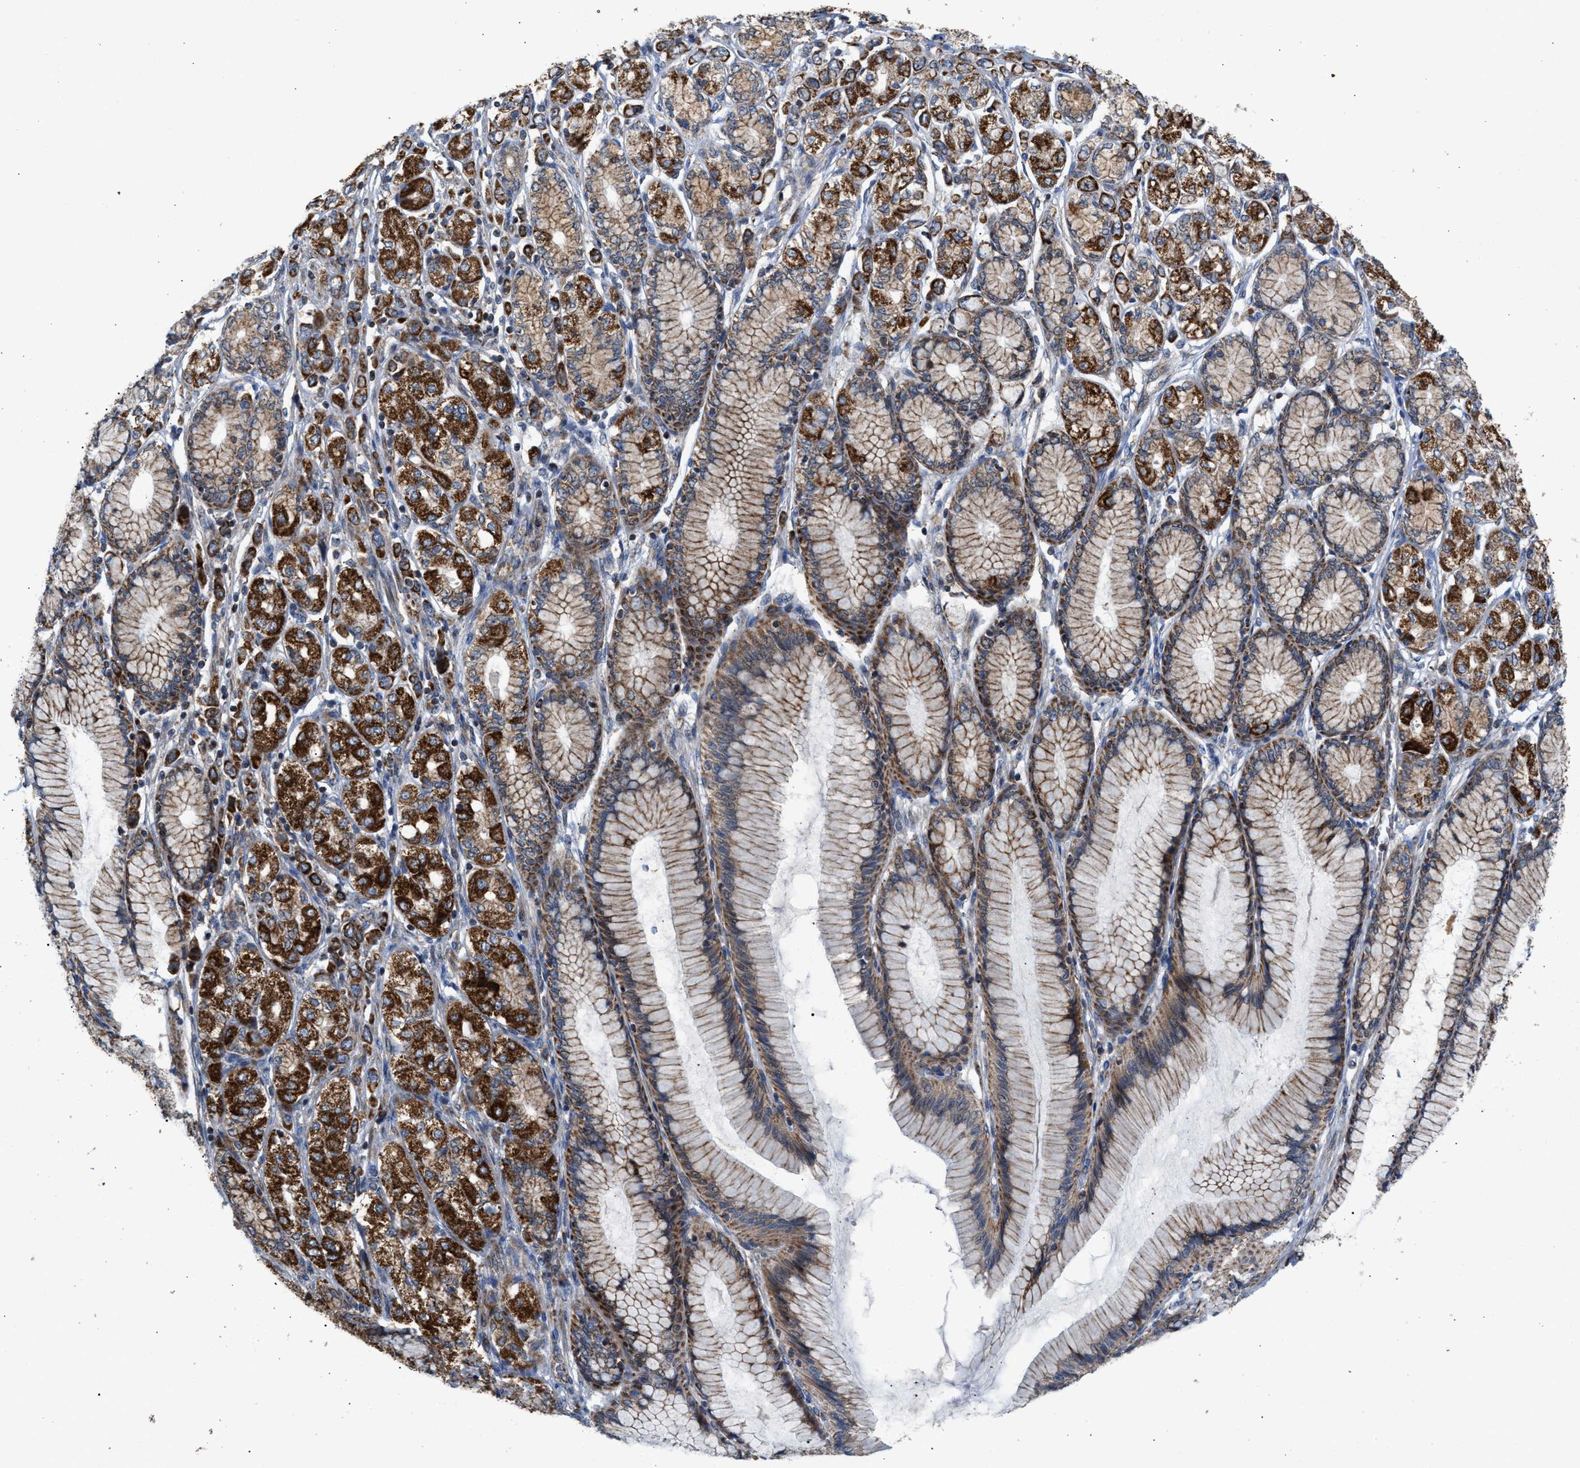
{"staining": {"intensity": "strong", "quantity": ">75%", "location": "cytoplasmic/membranous"}, "tissue": "stomach cancer", "cell_type": "Tumor cells", "image_type": "cancer", "snomed": [{"axis": "morphology", "description": "Adenocarcinoma, NOS"}, {"axis": "topography", "description": "Stomach"}], "caption": "The photomicrograph shows immunohistochemical staining of stomach cancer (adenocarcinoma). There is strong cytoplasmic/membranous expression is appreciated in approximately >75% of tumor cells. Using DAB (brown) and hematoxylin (blue) stains, captured at high magnification using brightfield microscopy.", "gene": "TACO1", "patient": {"sex": "female", "age": 65}}